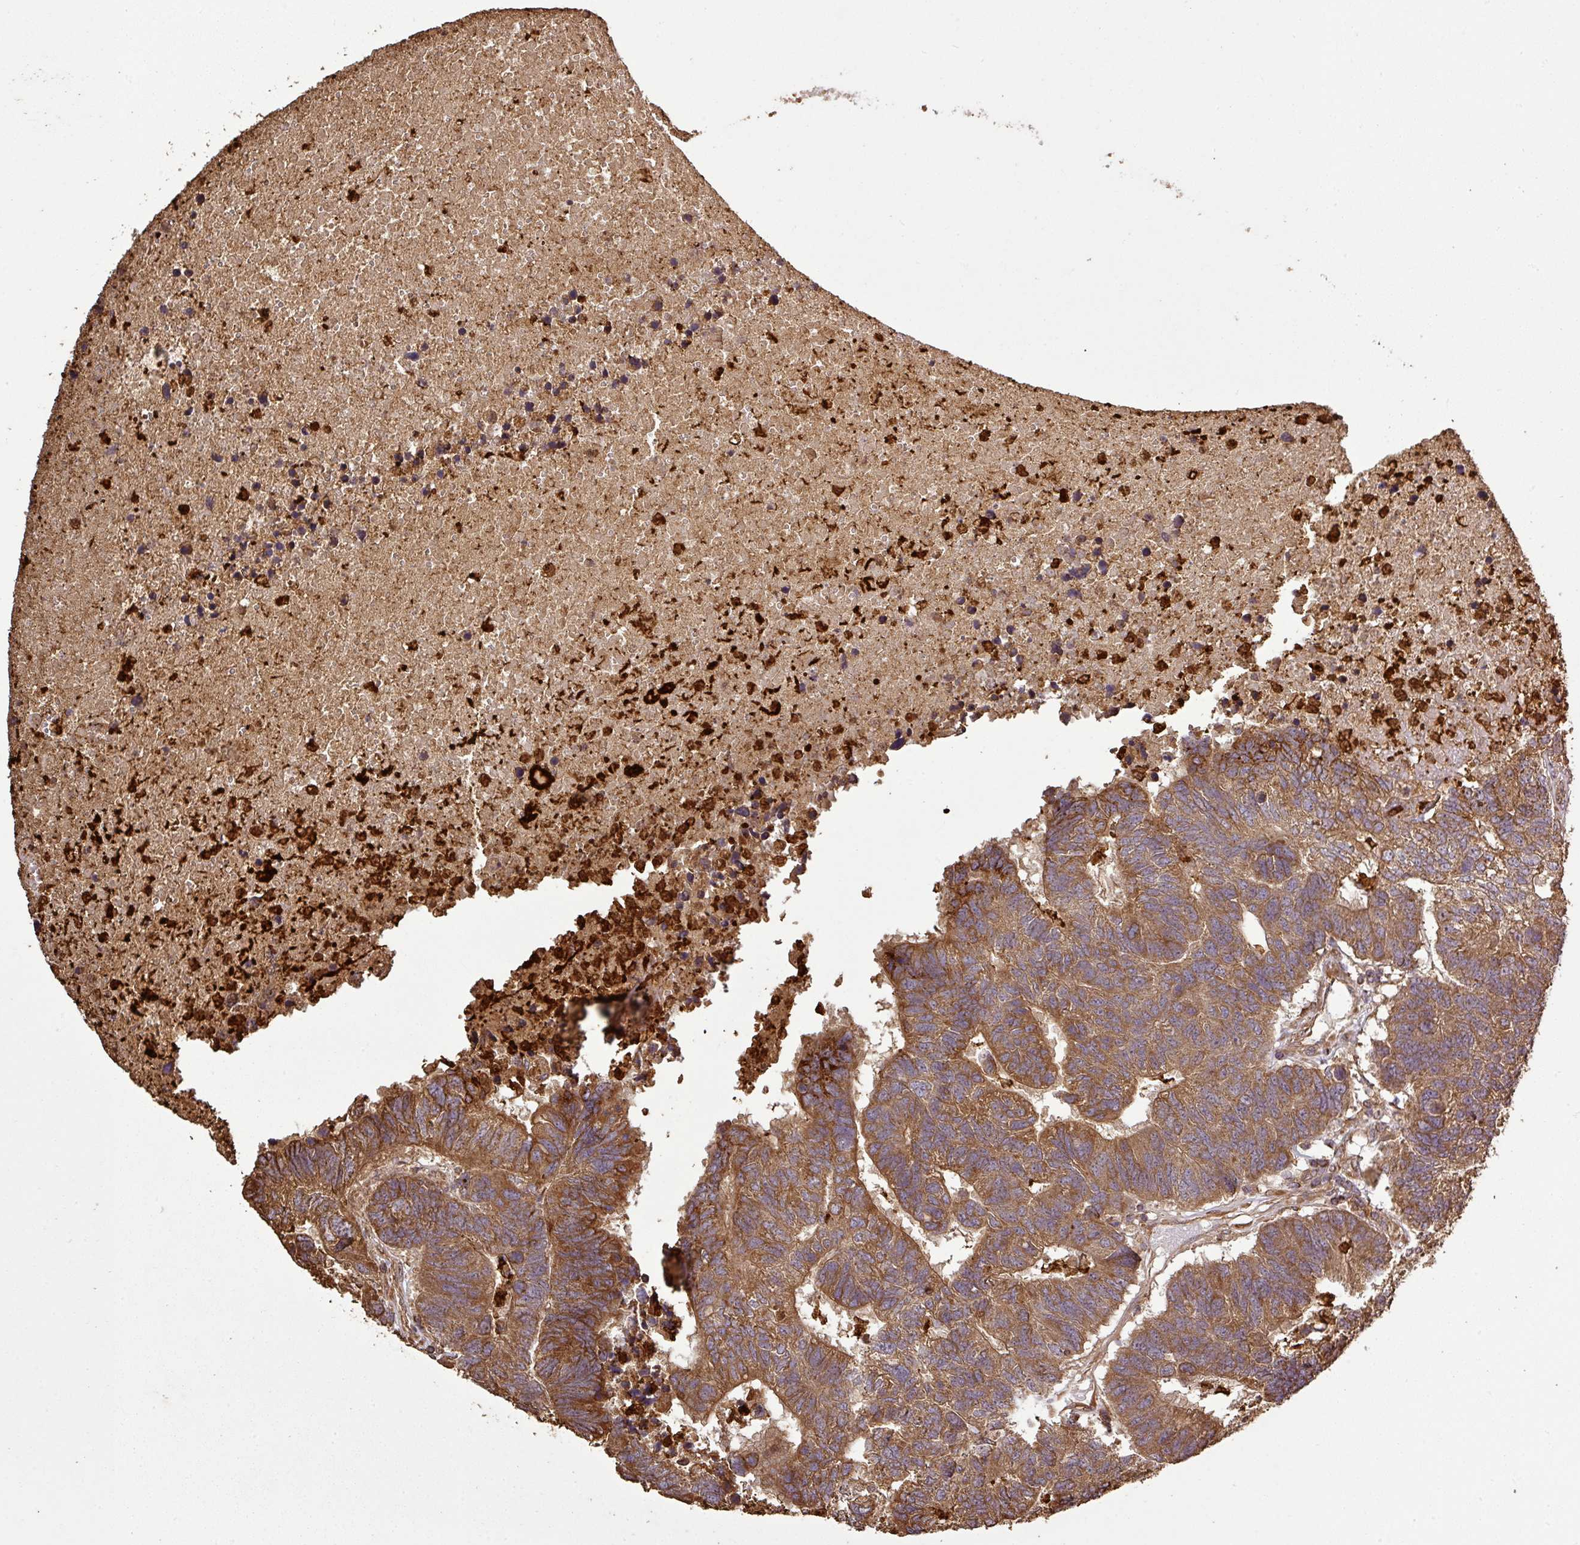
{"staining": {"intensity": "moderate", "quantity": ">75%", "location": "cytoplasmic/membranous"}, "tissue": "colorectal cancer", "cell_type": "Tumor cells", "image_type": "cancer", "snomed": [{"axis": "morphology", "description": "Adenocarcinoma, NOS"}, {"axis": "topography", "description": "Colon"}], "caption": "High-magnification brightfield microscopy of colorectal cancer (adenocarcinoma) stained with DAB (3,3'-diaminobenzidine) (brown) and counterstained with hematoxylin (blue). tumor cells exhibit moderate cytoplasmic/membranous positivity is appreciated in approximately>75% of cells. (DAB IHC with brightfield microscopy, high magnification).", "gene": "PLEKHM1", "patient": {"sex": "female", "age": 48}}